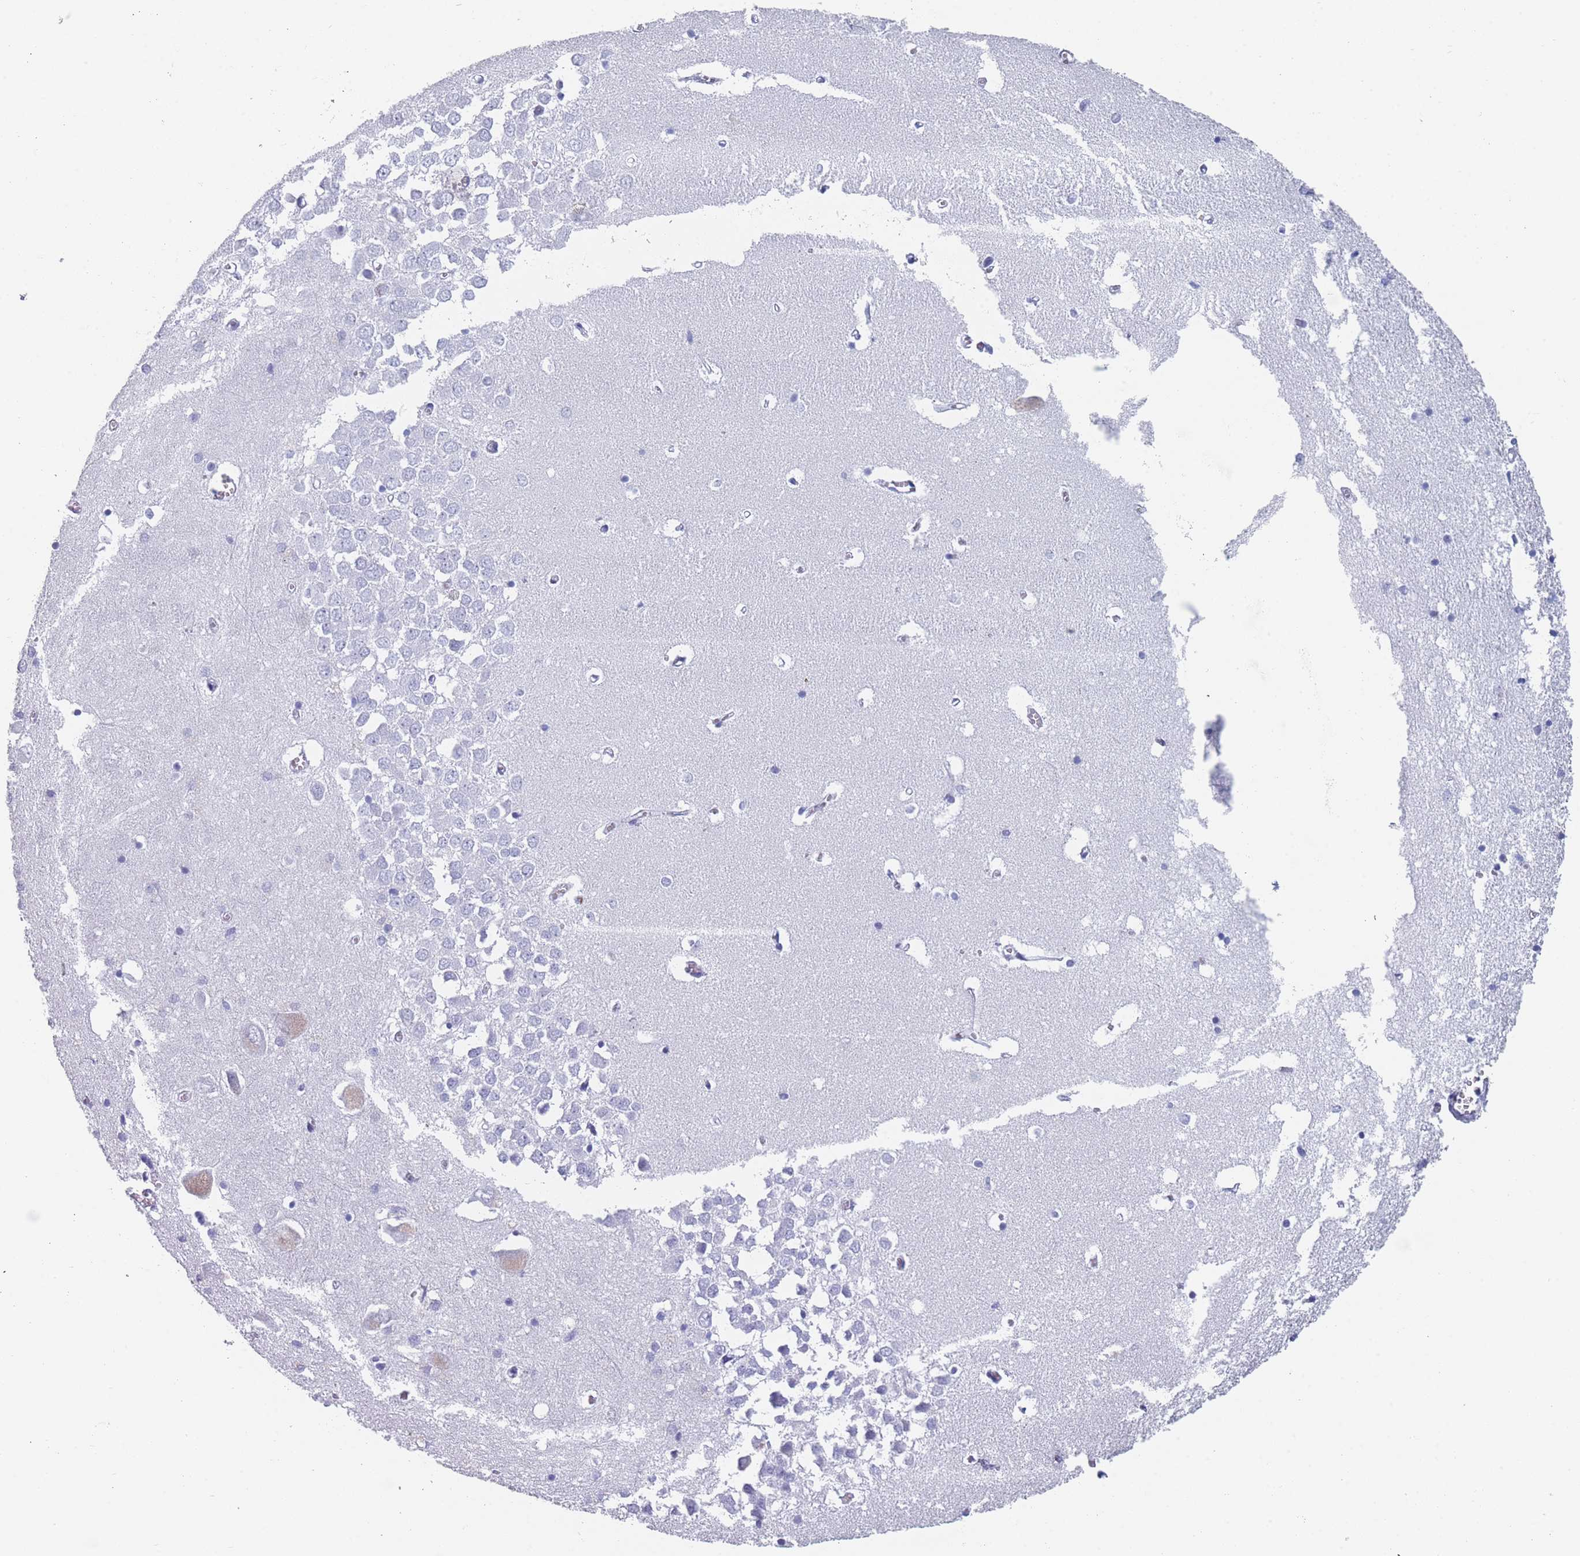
{"staining": {"intensity": "negative", "quantity": "none", "location": "none"}, "tissue": "hippocampus", "cell_type": "Glial cells", "image_type": "normal", "snomed": [{"axis": "morphology", "description": "Normal tissue, NOS"}, {"axis": "topography", "description": "Hippocampus"}], "caption": "Benign hippocampus was stained to show a protein in brown. There is no significant positivity in glial cells.", "gene": "OR5D16", "patient": {"sex": "male", "age": 70}}